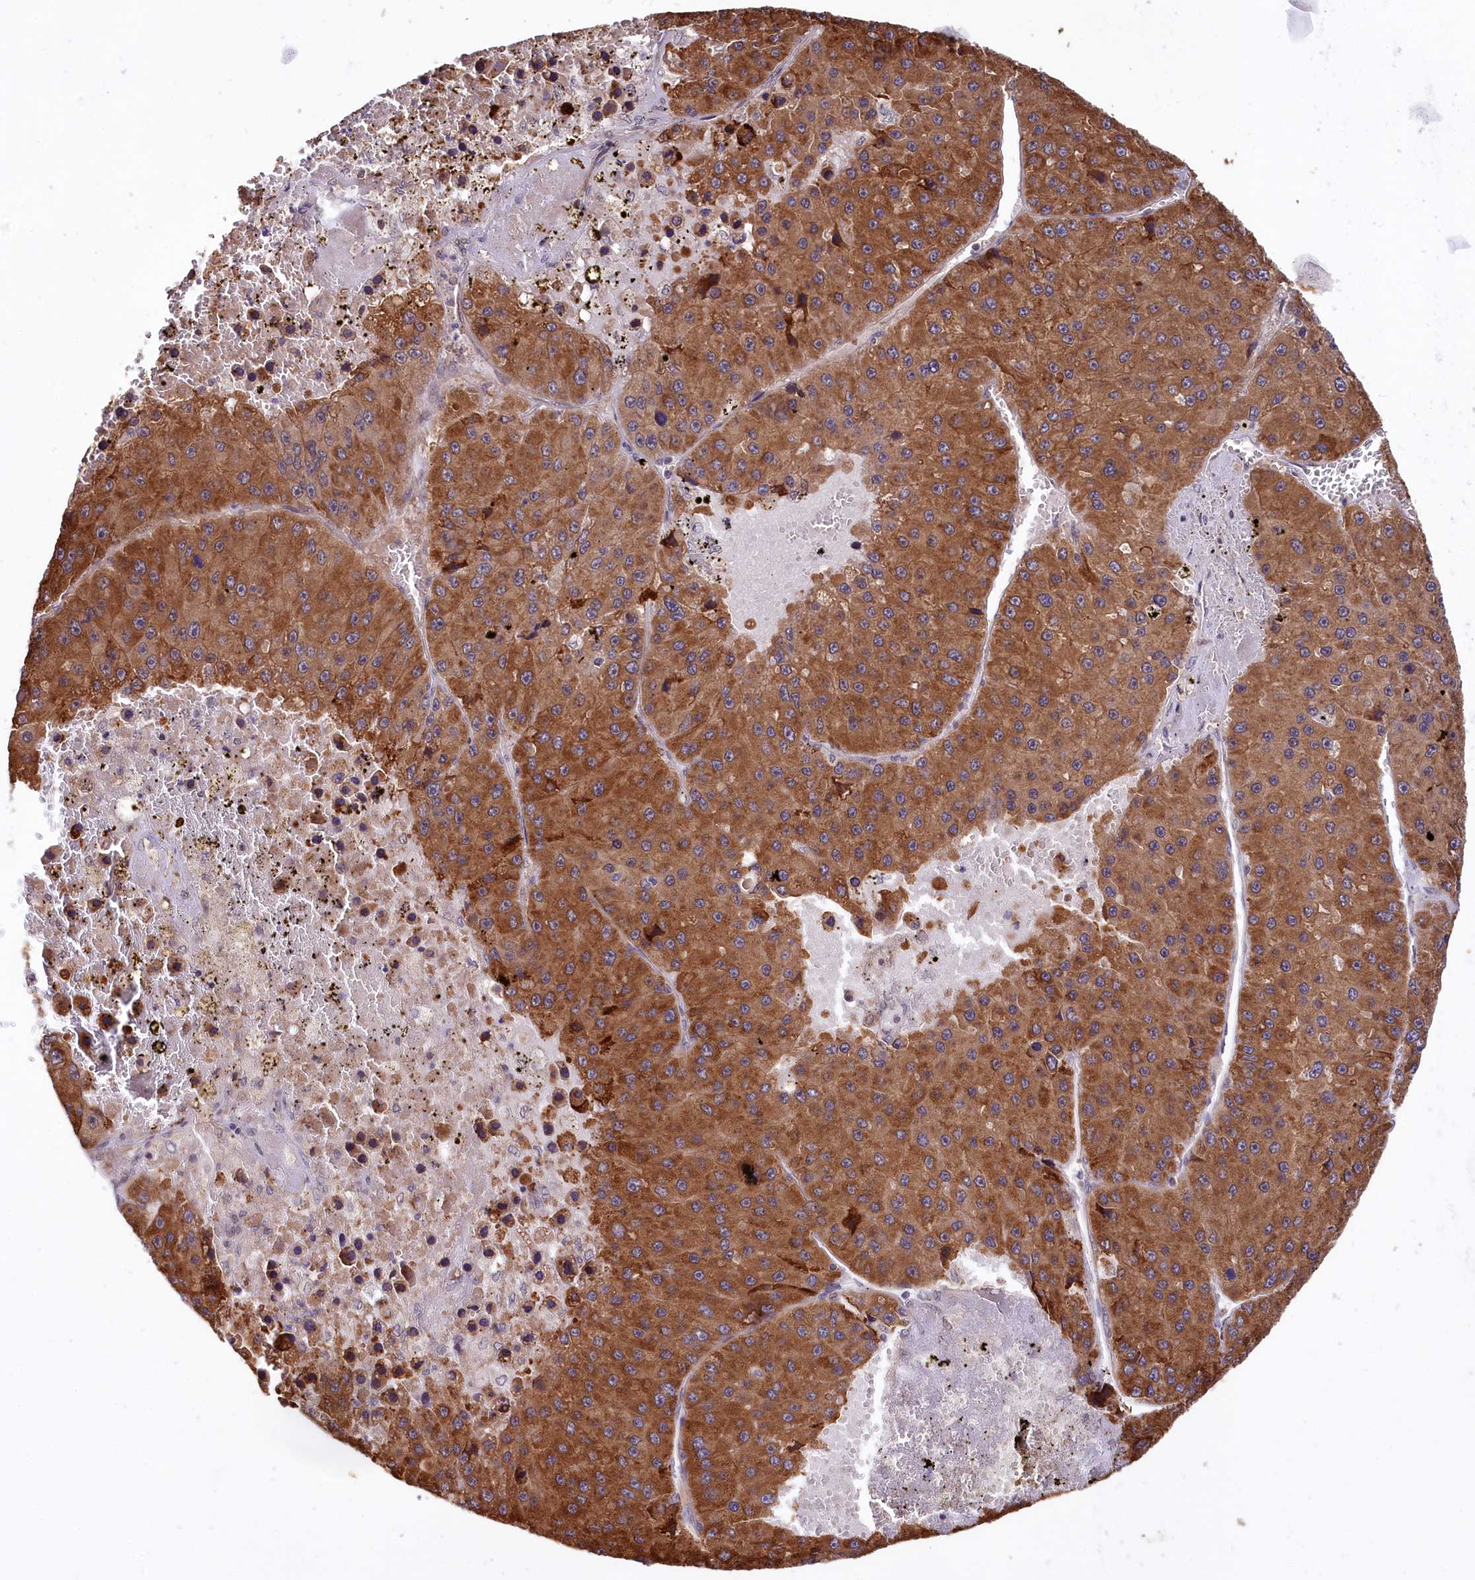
{"staining": {"intensity": "strong", "quantity": ">75%", "location": "cytoplasmic/membranous"}, "tissue": "liver cancer", "cell_type": "Tumor cells", "image_type": "cancer", "snomed": [{"axis": "morphology", "description": "Carcinoma, Hepatocellular, NOS"}, {"axis": "topography", "description": "Liver"}], "caption": "Protein staining of liver cancer tissue displays strong cytoplasmic/membranous expression in about >75% of tumor cells. Nuclei are stained in blue.", "gene": "UBE3A", "patient": {"sex": "female", "age": 73}}